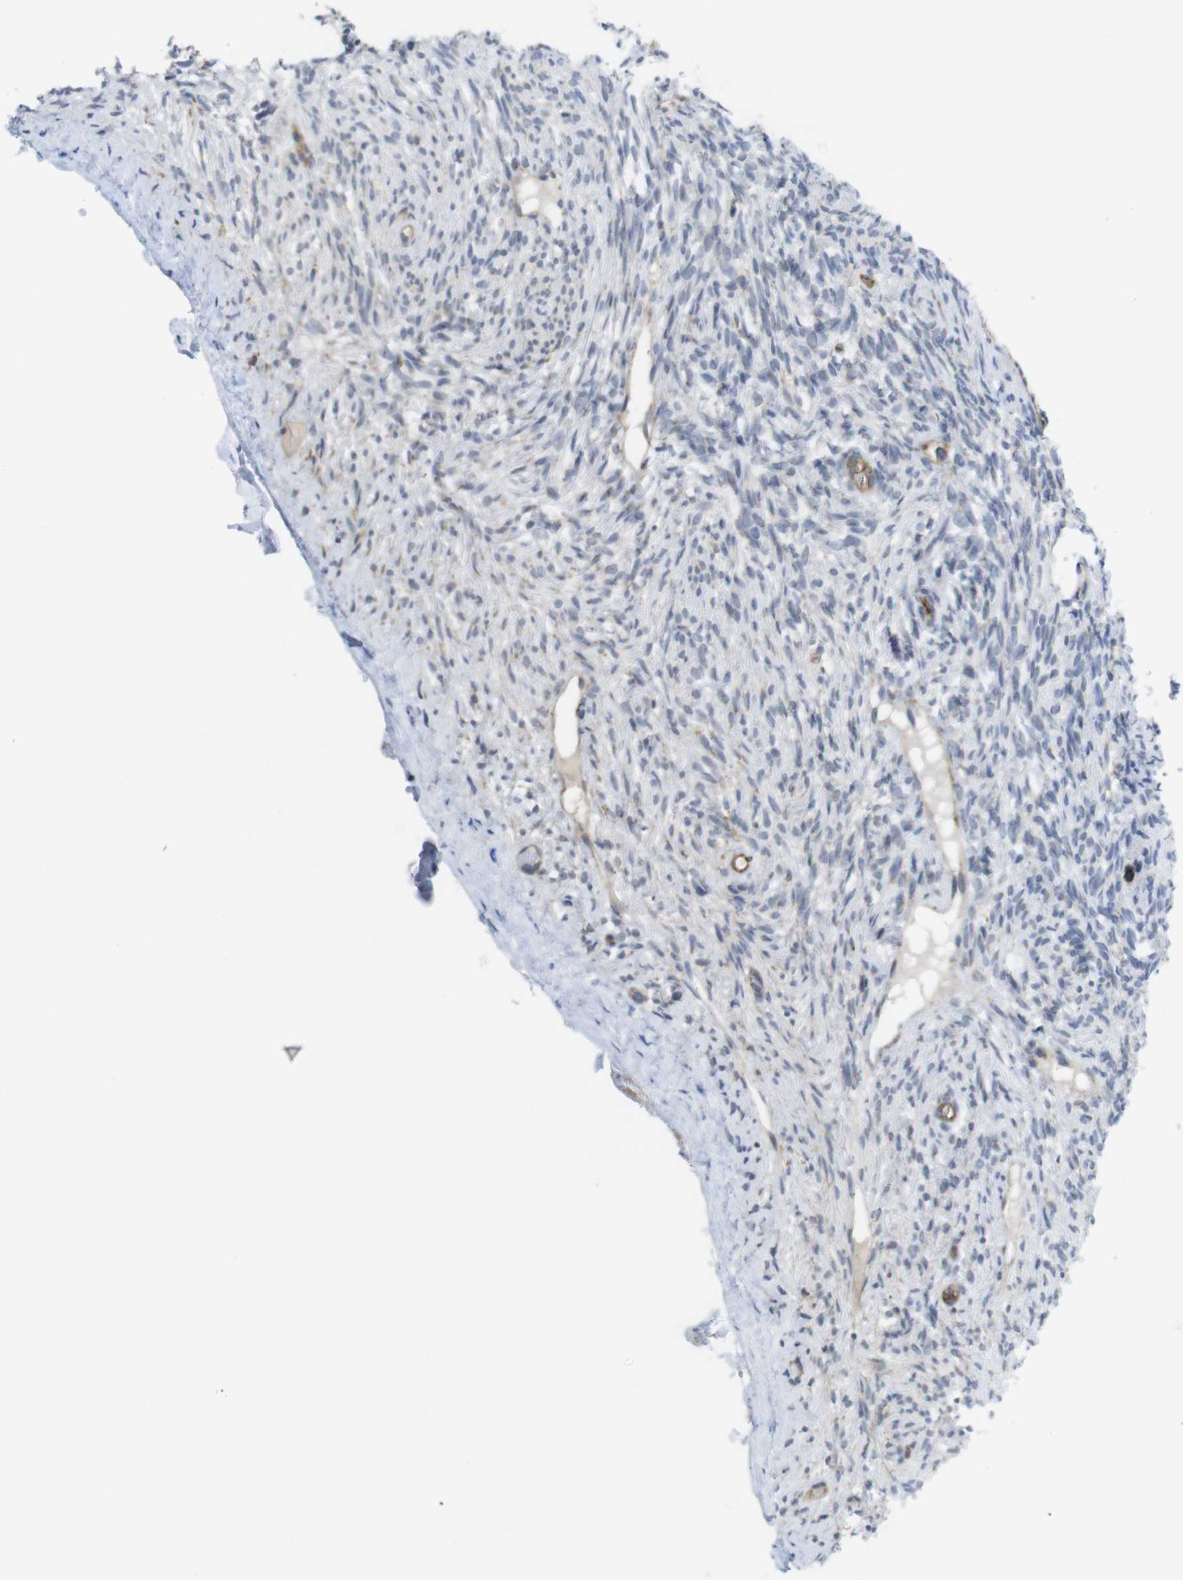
{"staining": {"intensity": "weak", "quantity": "<25%", "location": "cytoplasmic/membranous"}, "tissue": "ovary", "cell_type": "Ovarian stroma cells", "image_type": "normal", "snomed": [{"axis": "morphology", "description": "Normal tissue, NOS"}, {"axis": "topography", "description": "Ovary"}], "caption": "Human ovary stained for a protein using immunohistochemistry (IHC) displays no expression in ovarian stroma cells.", "gene": "CCR6", "patient": {"sex": "female", "age": 33}}